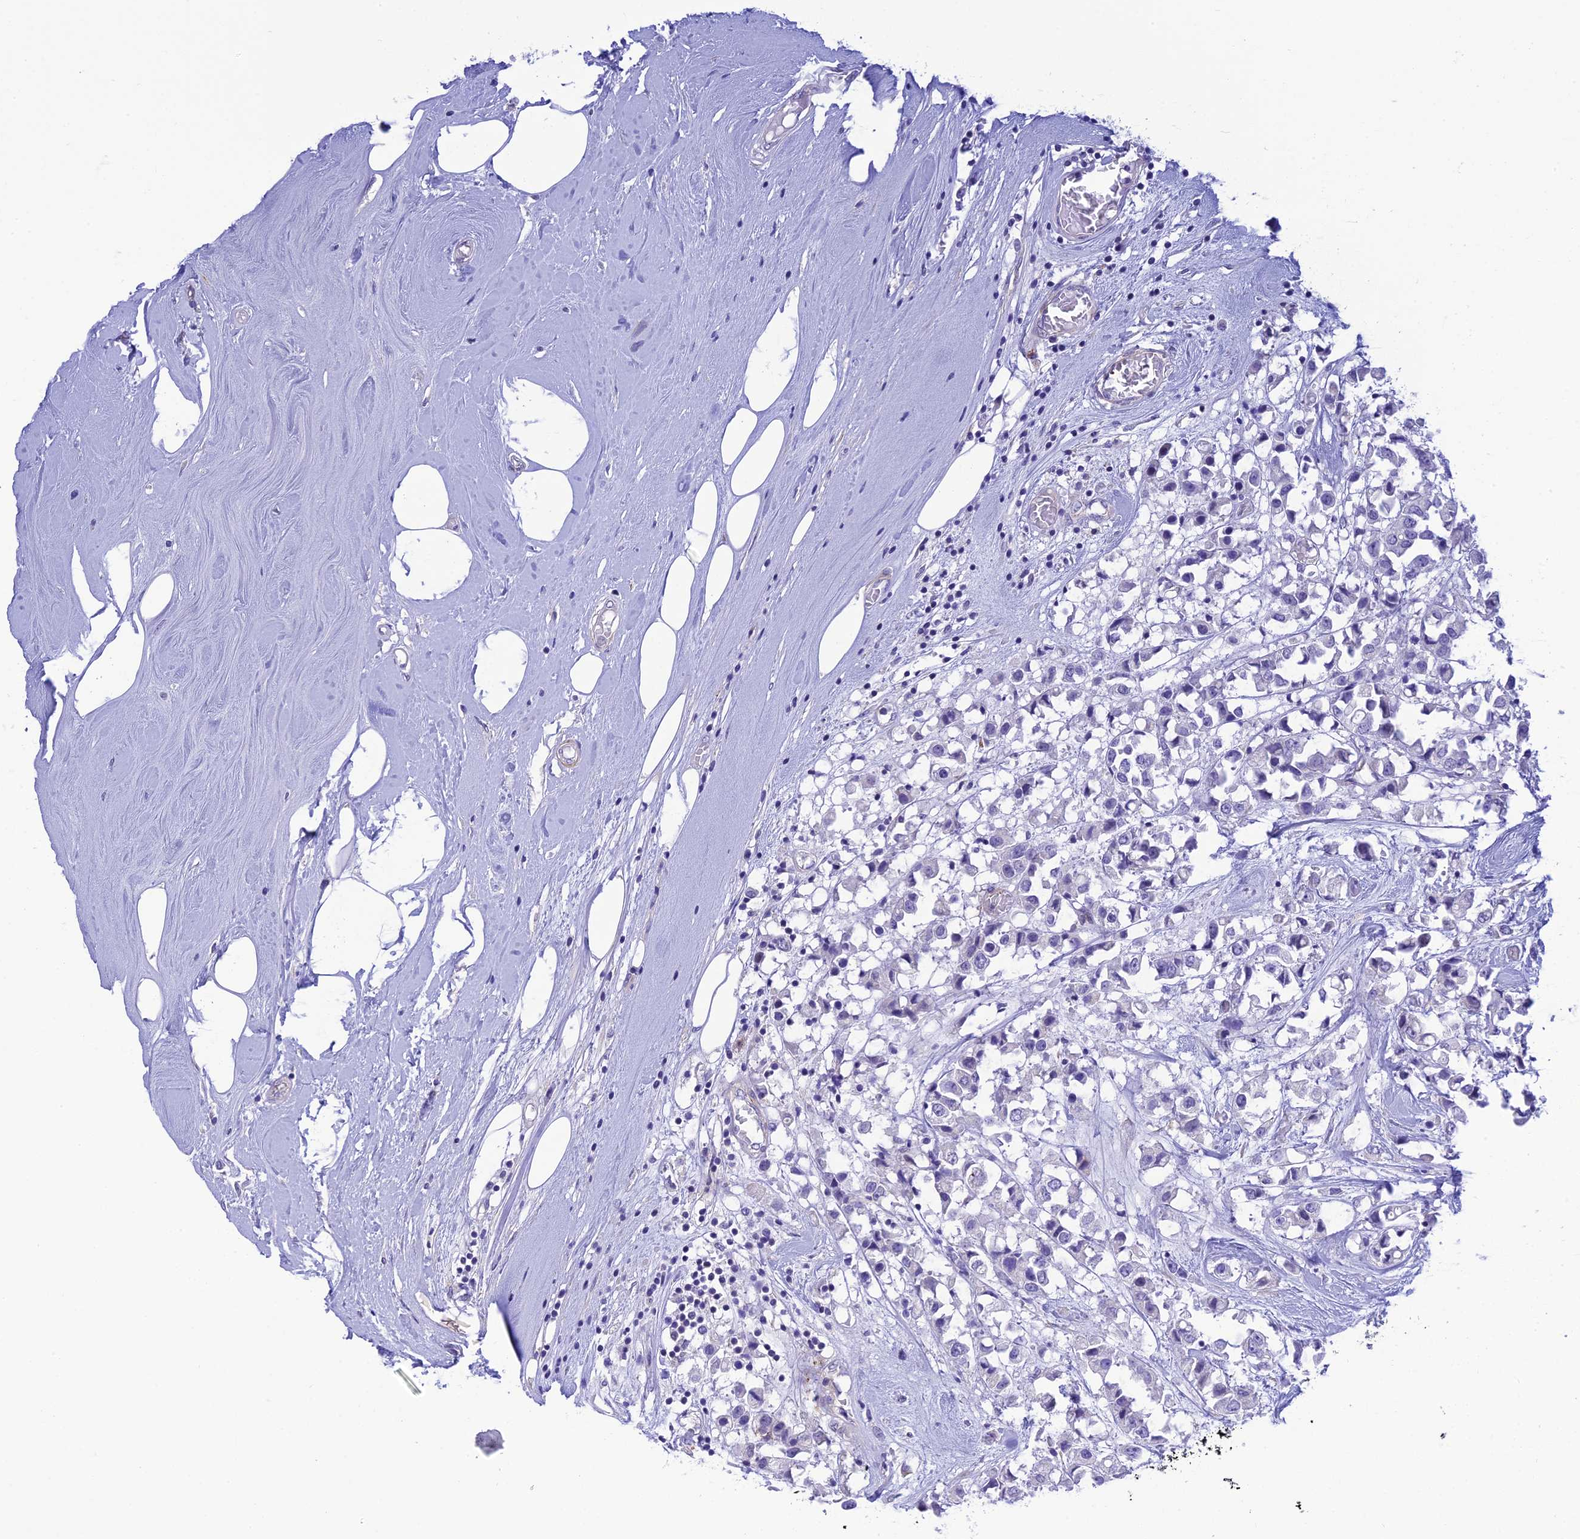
{"staining": {"intensity": "negative", "quantity": "none", "location": "none"}, "tissue": "breast cancer", "cell_type": "Tumor cells", "image_type": "cancer", "snomed": [{"axis": "morphology", "description": "Duct carcinoma"}, {"axis": "topography", "description": "Breast"}], "caption": "Immunohistochemistry (IHC) image of neoplastic tissue: breast cancer stained with DAB (3,3'-diaminobenzidine) shows no significant protein expression in tumor cells.", "gene": "ZDHHC16", "patient": {"sex": "female", "age": 61}}